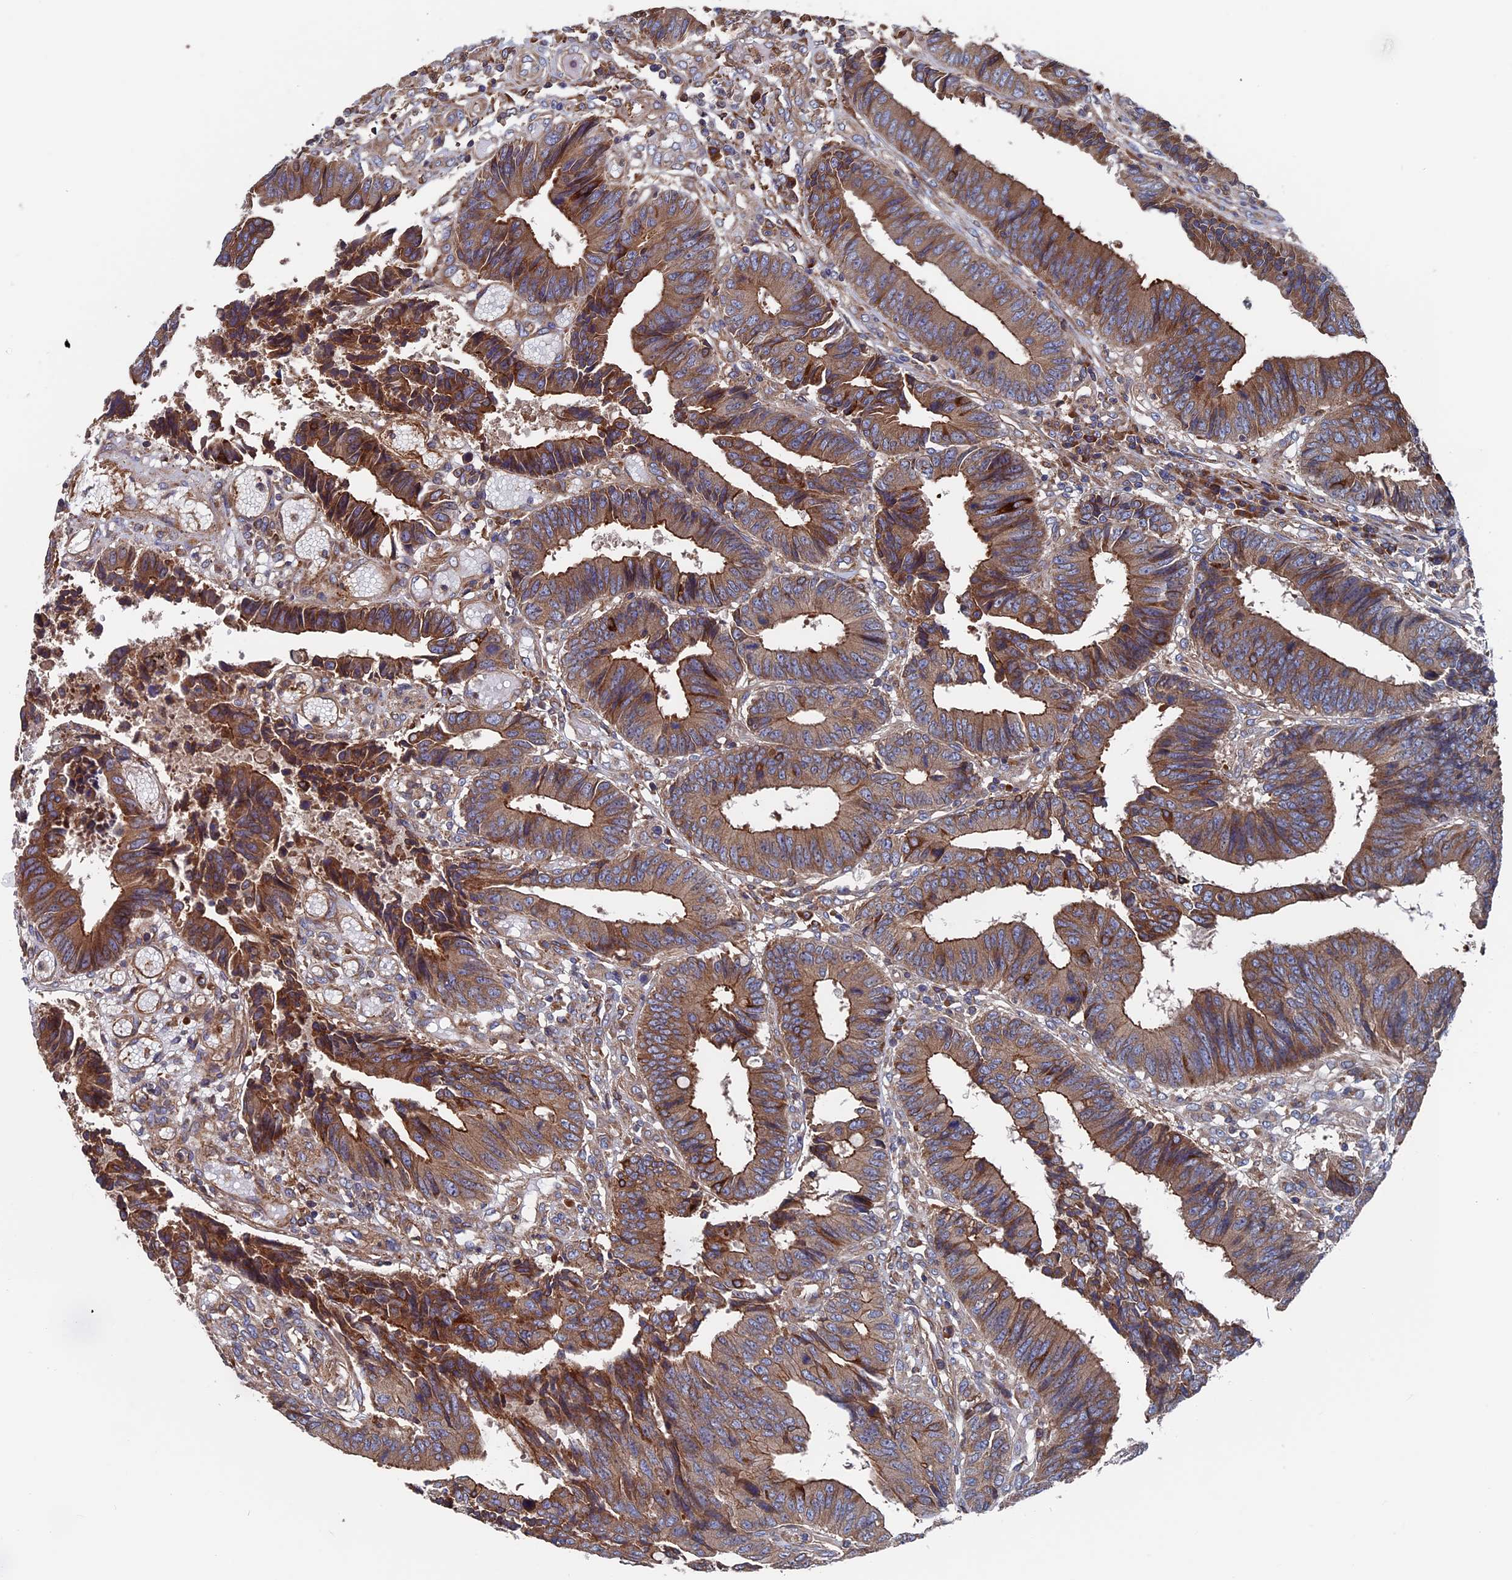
{"staining": {"intensity": "moderate", "quantity": ">75%", "location": "cytoplasmic/membranous"}, "tissue": "colorectal cancer", "cell_type": "Tumor cells", "image_type": "cancer", "snomed": [{"axis": "morphology", "description": "Adenocarcinoma, NOS"}, {"axis": "topography", "description": "Rectum"}], "caption": "A high-resolution micrograph shows IHC staining of colorectal cancer (adenocarcinoma), which shows moderate cytoplasmic/membranous expression in approximately >75% of tumor cells. Ihc stains the protein of interest in brown and the nuclei are stained blue.", "gene": "DNAJC3", "patient": {"sex": "male", "age": 84}}